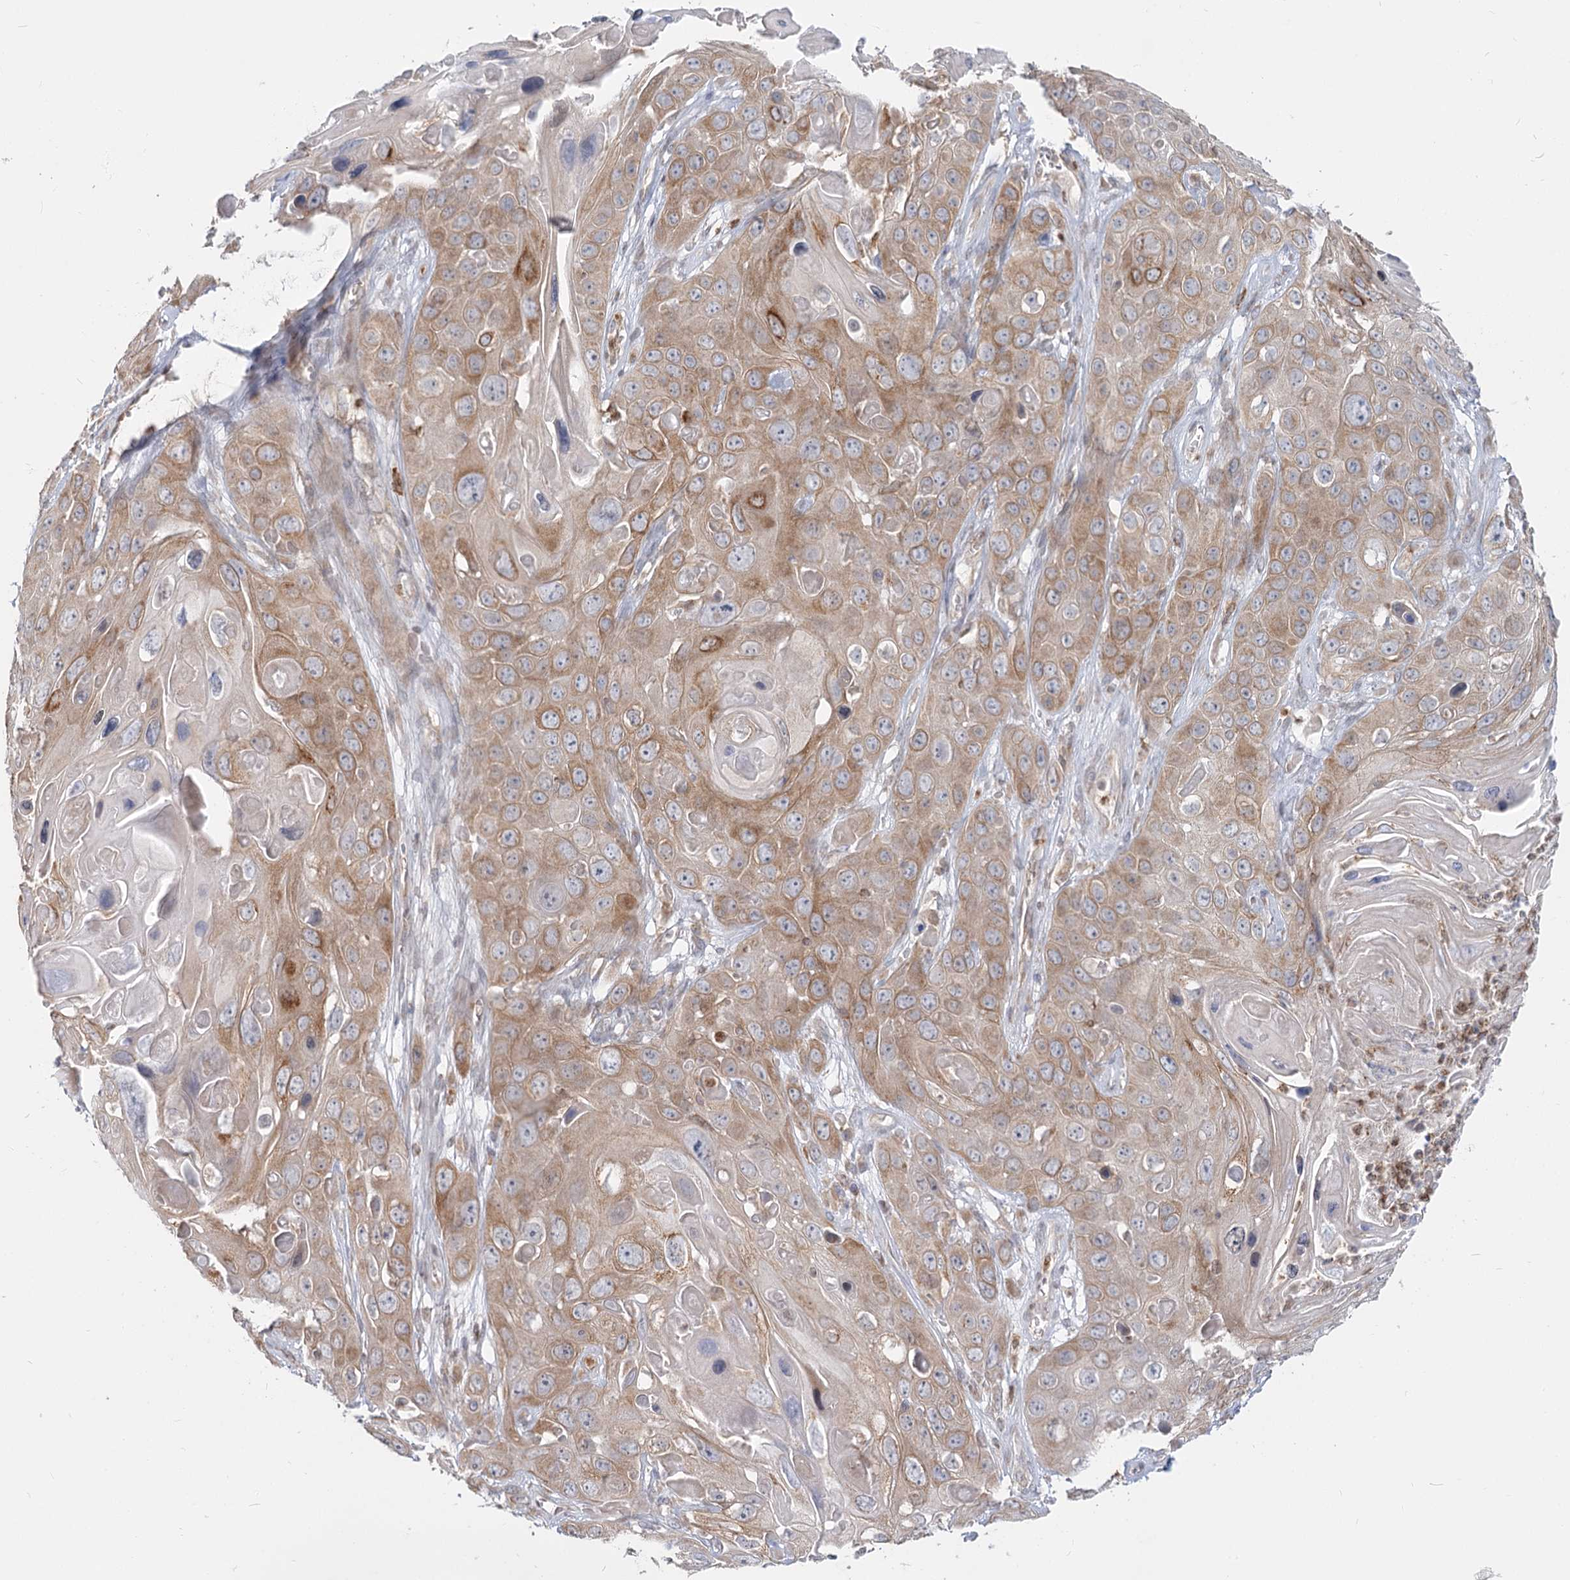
{"staining": {"intensity": "moderate", "quantity": ">75%", "location": "cytoplasmic/membranous"}, "tissue": "skin cancer", "cell_type": "Tumor cells", "image_type": "cancer", "snomed": [{"axis": "morphology", "description": "Squamous cell carcinoma, NOS"}, {"axis": "topography", "description": "Skin"}], "caption": "IHC of human skin cancer (squamous cell carcinoma) displays medium levels of moderate cytoplasmic/membranous positivity in about >75% of tumor cells. (brown staining indicates protein expression, while blue staining denotes nuclei).", "gene": "MTMR3", "patient": {"sex": "male", "age": 55}}